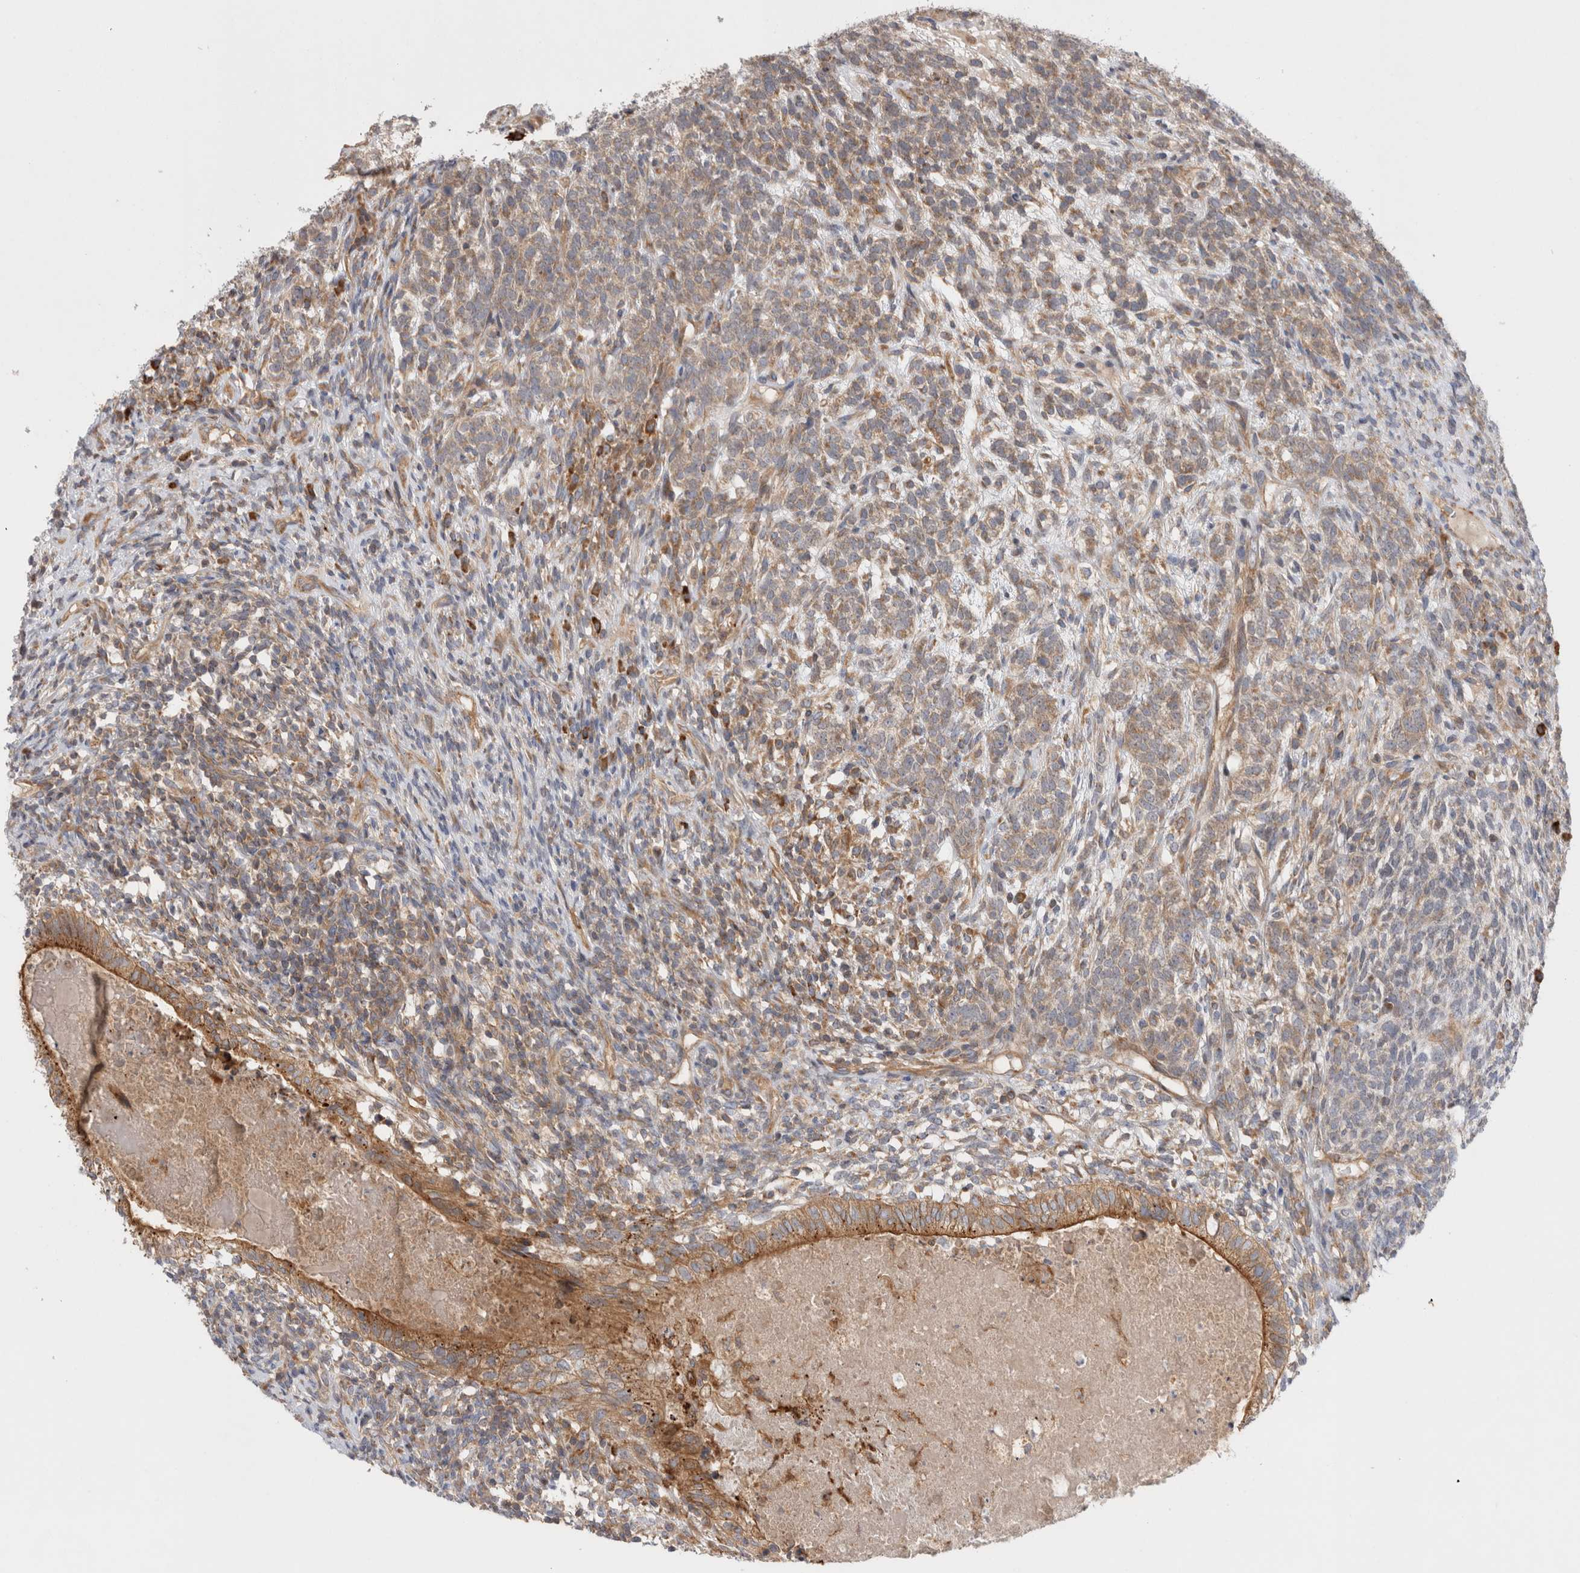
{"staining": {"intensity": "weak", "quantity": ">75%", "location": "cytoplasmic/membranous"}, "tissue": "testis cancer", "cell_type": "Tumor cells", "image_type": "cancer", "snomed": [{"axis": "morphology", "description": "Seminoma, NOS"}, {"axis": "morphology", "description": "Carcinoma, Embryonal, NOS"}, {"axis": "topography", "description": "Testis"}], "caption": "Immunohistochemistry (DAB) staining of testis seminoma demonstrates weak cytoplasmic/membranous protein positivity in approximately >75% of tumor cells.", "gene": "PDCD10", "patient": {"sex": "male", "age": 28}}